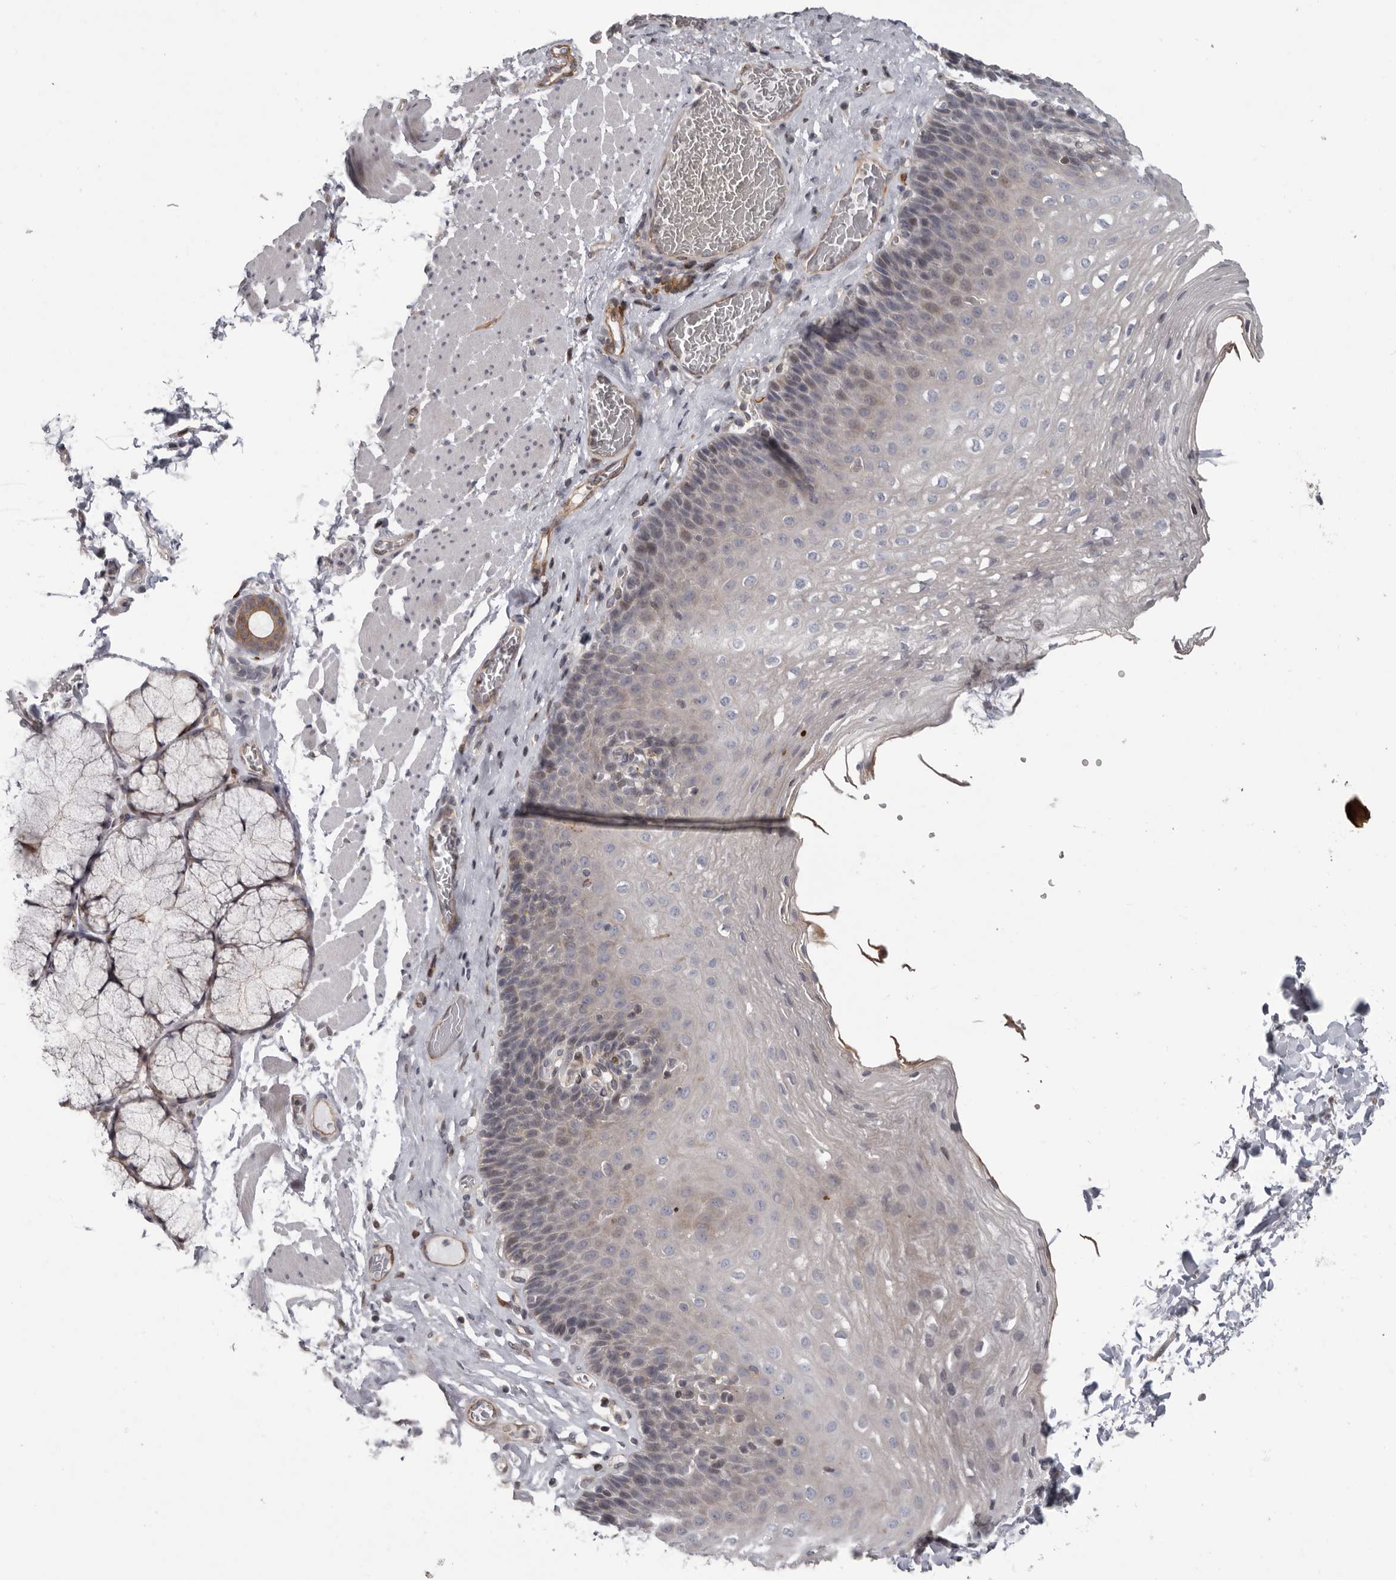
{"staining": {"intensity": "weak", "quantity": "<25%", "location": "cytoplasmic/membranous"}, "tissue": "esophagus", "cell_type": "Squamous epithelial cells", "image_type": "normal", "snomed": [{"axis": "morphology", "description": "Normal tissue, NOS"}, {"axis": "topography", "description": "Esophagus"}], "caption": "Protein analysis of normal esophagus displays no significant staining in squamous epithelial cells. Brightfield microscopy of IHC stained with DAB (3,3'-diaminobenzidine) (brown) and hematoxylin (blue), captured at high magnification.", "gene": "FGFR4", "patient": {"sex": "female", "age": 66}}